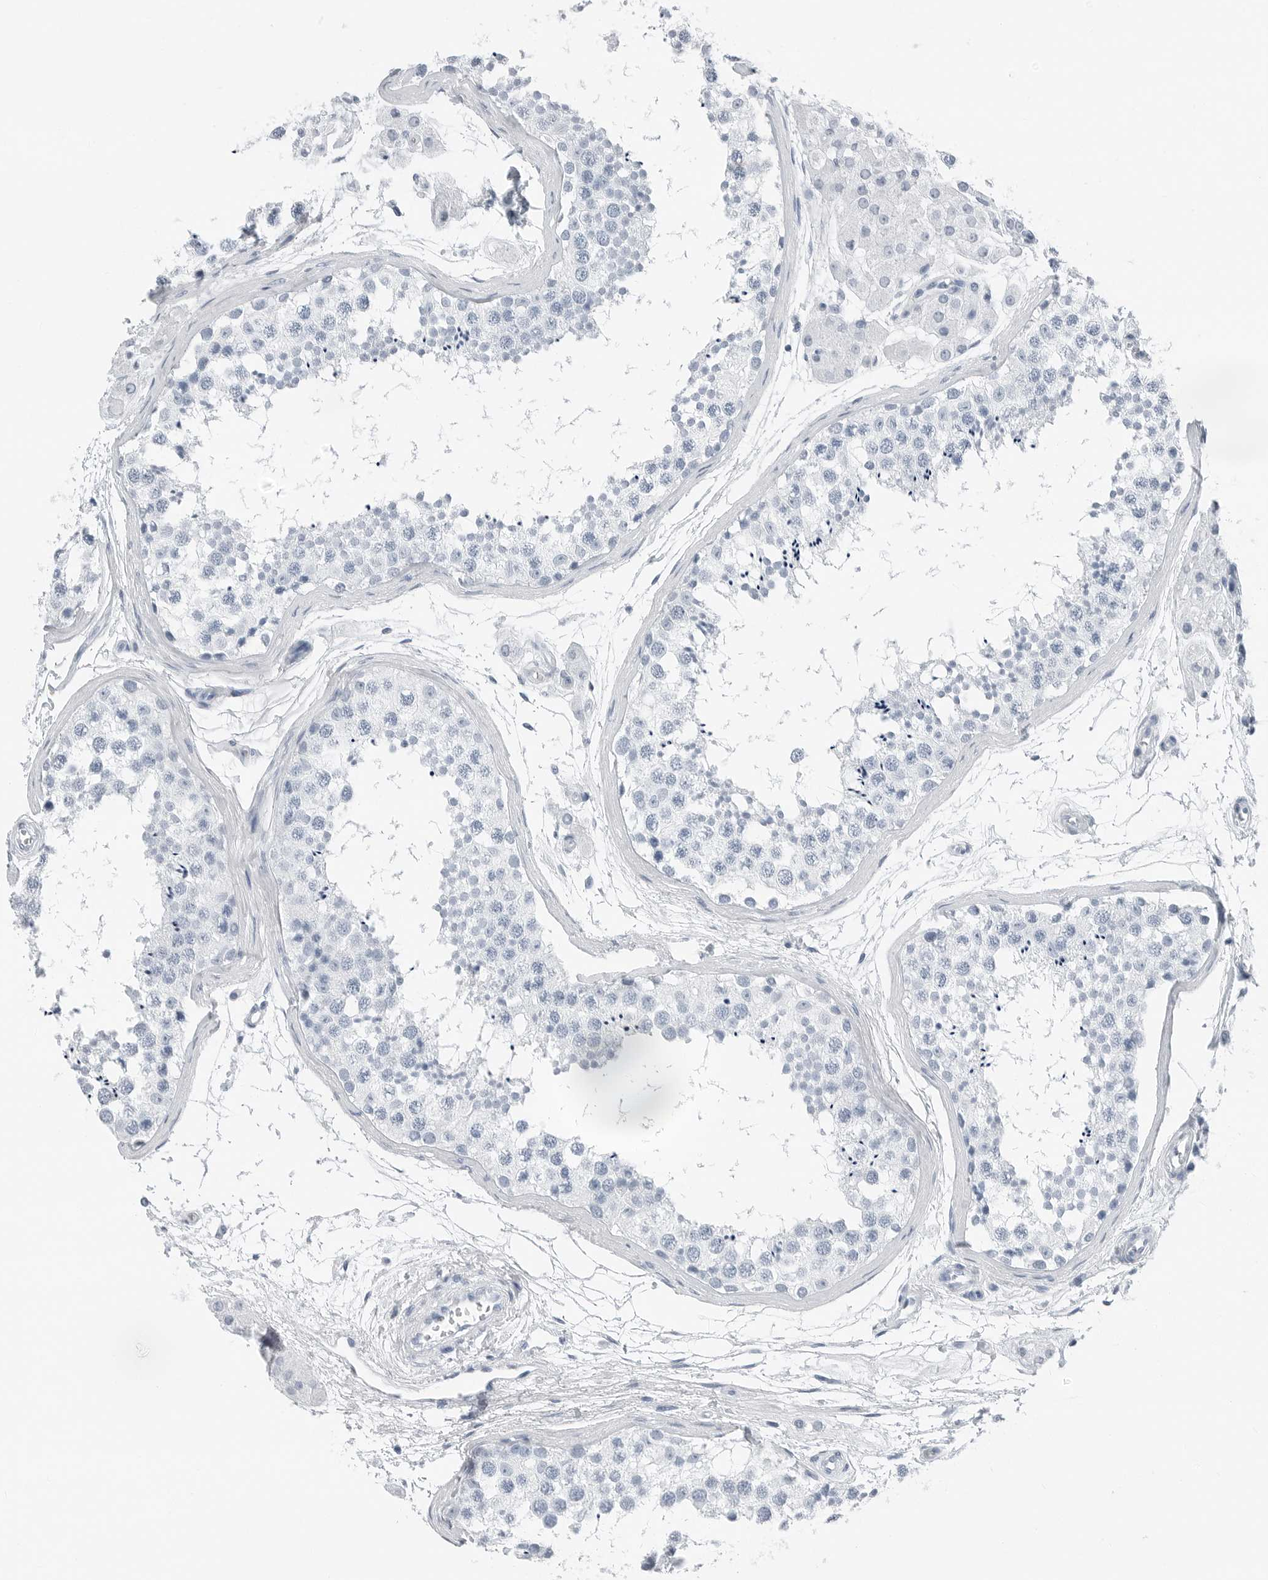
{"staining": {"intensity": "negative", "quantity": "none", "location": "none"}, "tissue": "testis", "cell_type": "Cells in seminiferous ducts", "image_type": "normal", "snomed": [{"axis": "morphology", "description": "Normal tissue, NOS"}, {"axis": "topography", "description": "Testis"}], "caption": "Immunohistochemistry photomicrograph of benign human testis stained for a protein (brown), which exhibits no staining in cells in seminiferous ducts. The staining is performed using DAB (3,3'-diaminobenzidine) brown chromogen with nuclei counter-stained in using hematoxylin.", "gene": "SLPI", "patient": {"sex": "male", "age": 56}}